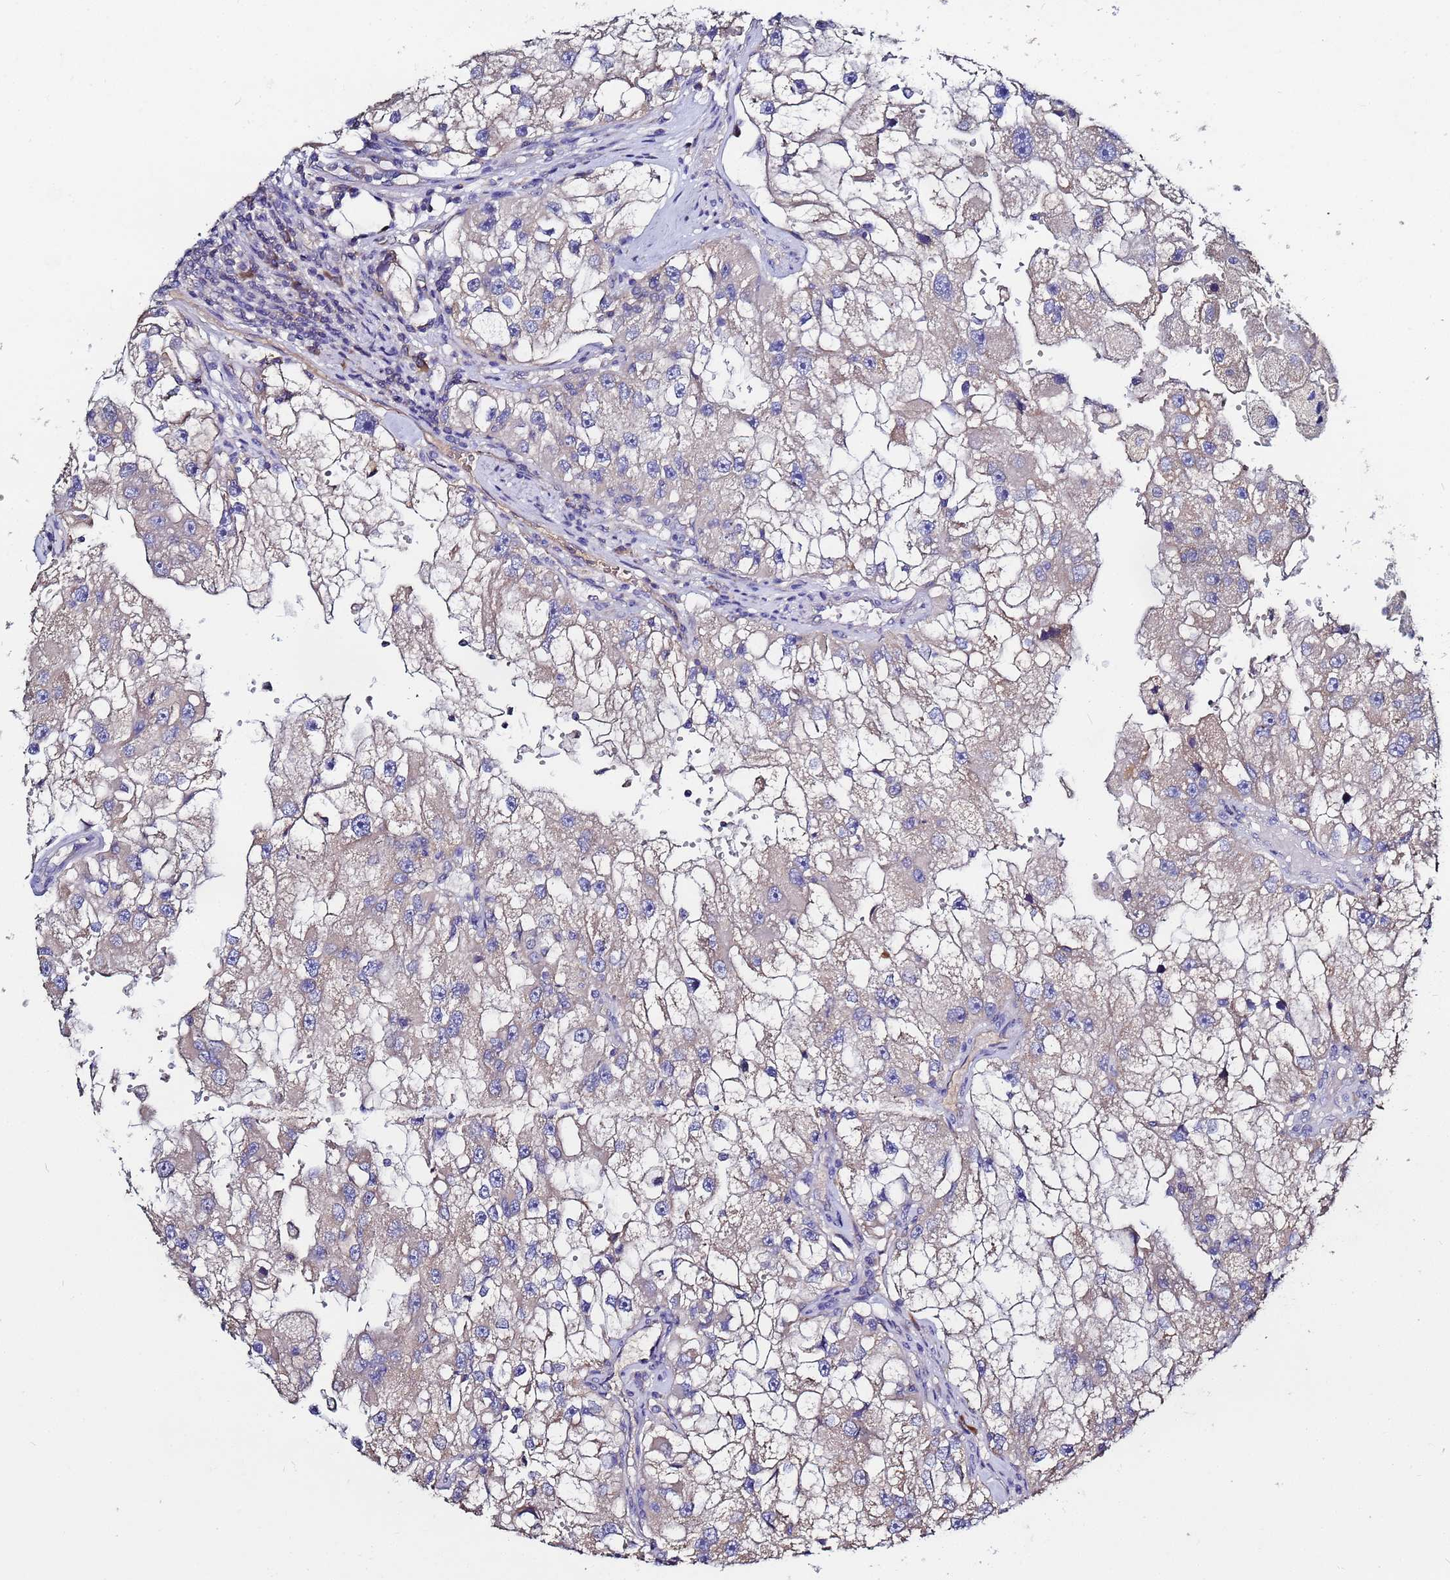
{"staining": {"intensity": "weak", "quantity": "<25%", "location": "cytoplasmic/membranous"}, "tissue": "renal cancer", "cell_type": "Tumor cells", "image_type": "cancer", "snomed": [{"axis": "morphology", "description": "Adenocarcinoma, NOS"}, {"axis": "topography", "description": "Kidney"}], "caption": "This histopathology image is of renal cancer stained with IHC to label a protein in brown with the nuclei are counter-stained blue. There is no staining in tumor cells.", "gene": "TCP10L", "patient": {"sex": "male", "age": 63}}